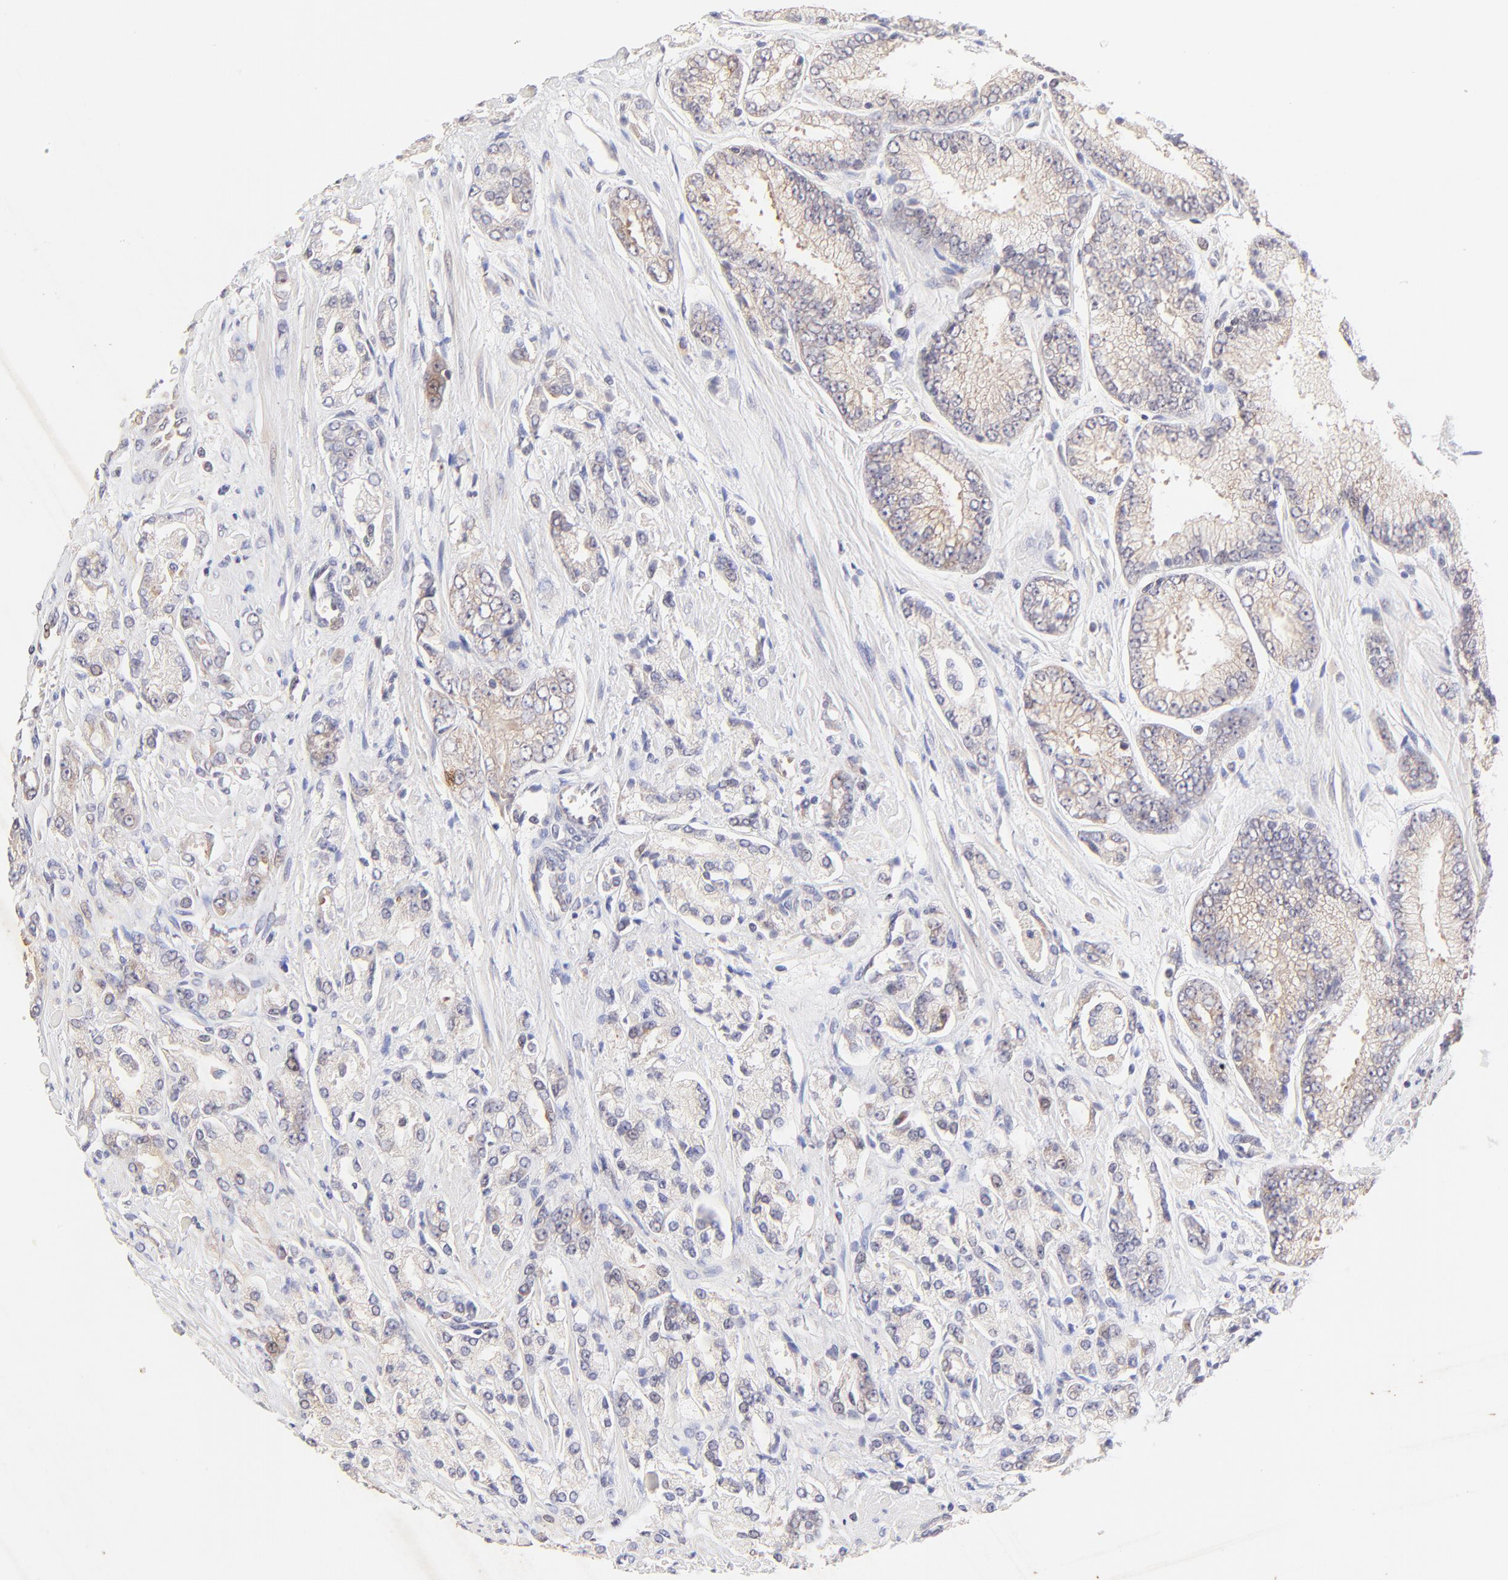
{"staining": {"intensity": "weak", "quantity": "25%-75%", "location": "cytoplasmic/membranous"}, "tissue": "prostate cancer", "cell_type": "Tumor cells", "image_type": "cancer", "snomed": [{"axis": "morphology", "description": "Adenocarcinoma, High grade"}, {"axis": "topography", "description": "Prostate"}], "caption": "A low amount of weak cytoplasmic/membranous positivity is seen in approximately 25%-75% of tumor cells in prostate high-grade adenocarcinoma tissue.", "gene": "TNRC6B", "patient": {"sex": "male", "age": 71}}